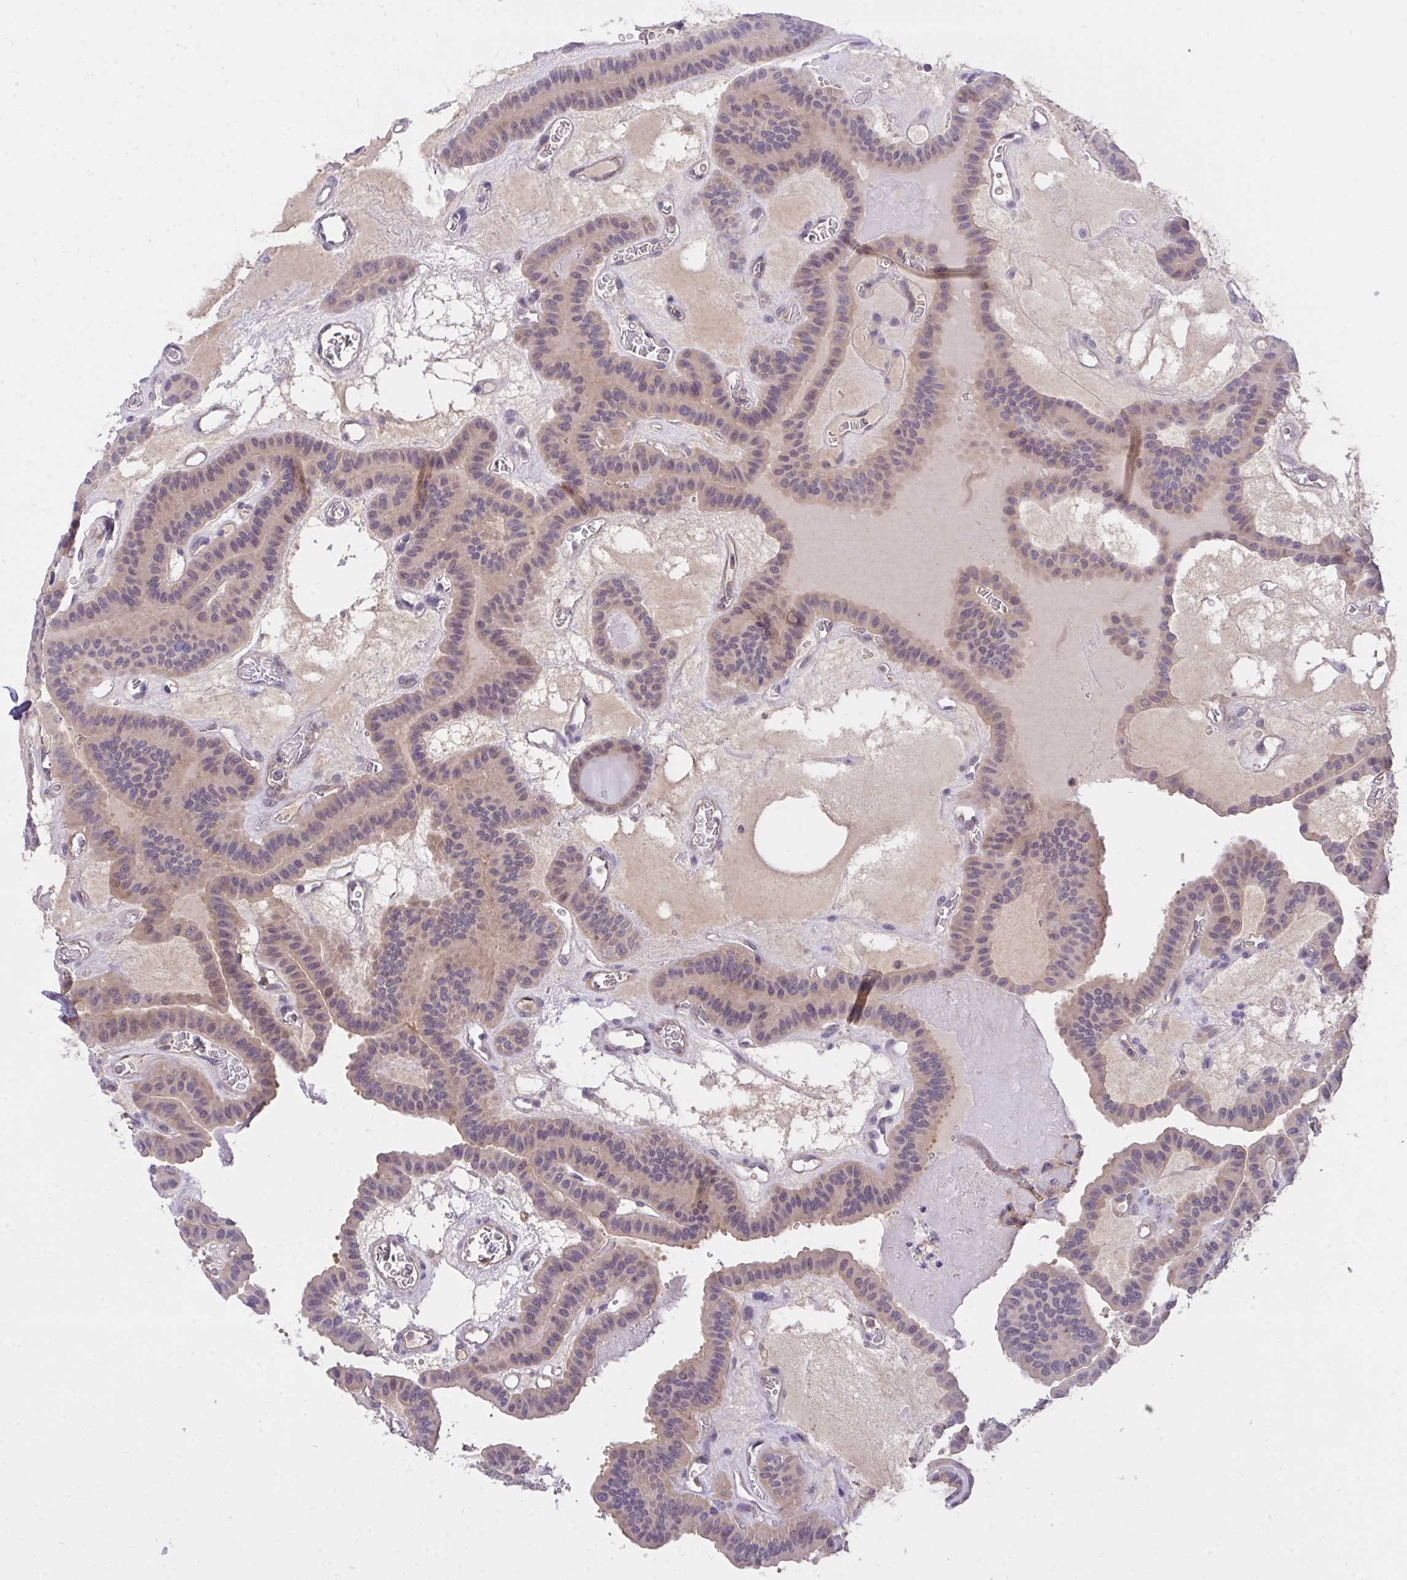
{"staining": {"intensity": "weak", "quantity": ">75%", "location": "cytoplasmic/membranous"}, "tissue": "thyroid cancer", "cell_type": "Tumor cells", "image_type": "cancer", "snomed": [{"axis": "morphology", "description": "Papillary adenocarcinoma, NOS"}, {"axis": "topography", "description": "Thyroid gland"}], "caption": "A brown stain shows weak cytoplasmic/membranous positivity of a protein in human thyroid cancer tumor cells.", "gene": "TLN2", "patient": {"sex": "male", "age": 87}}